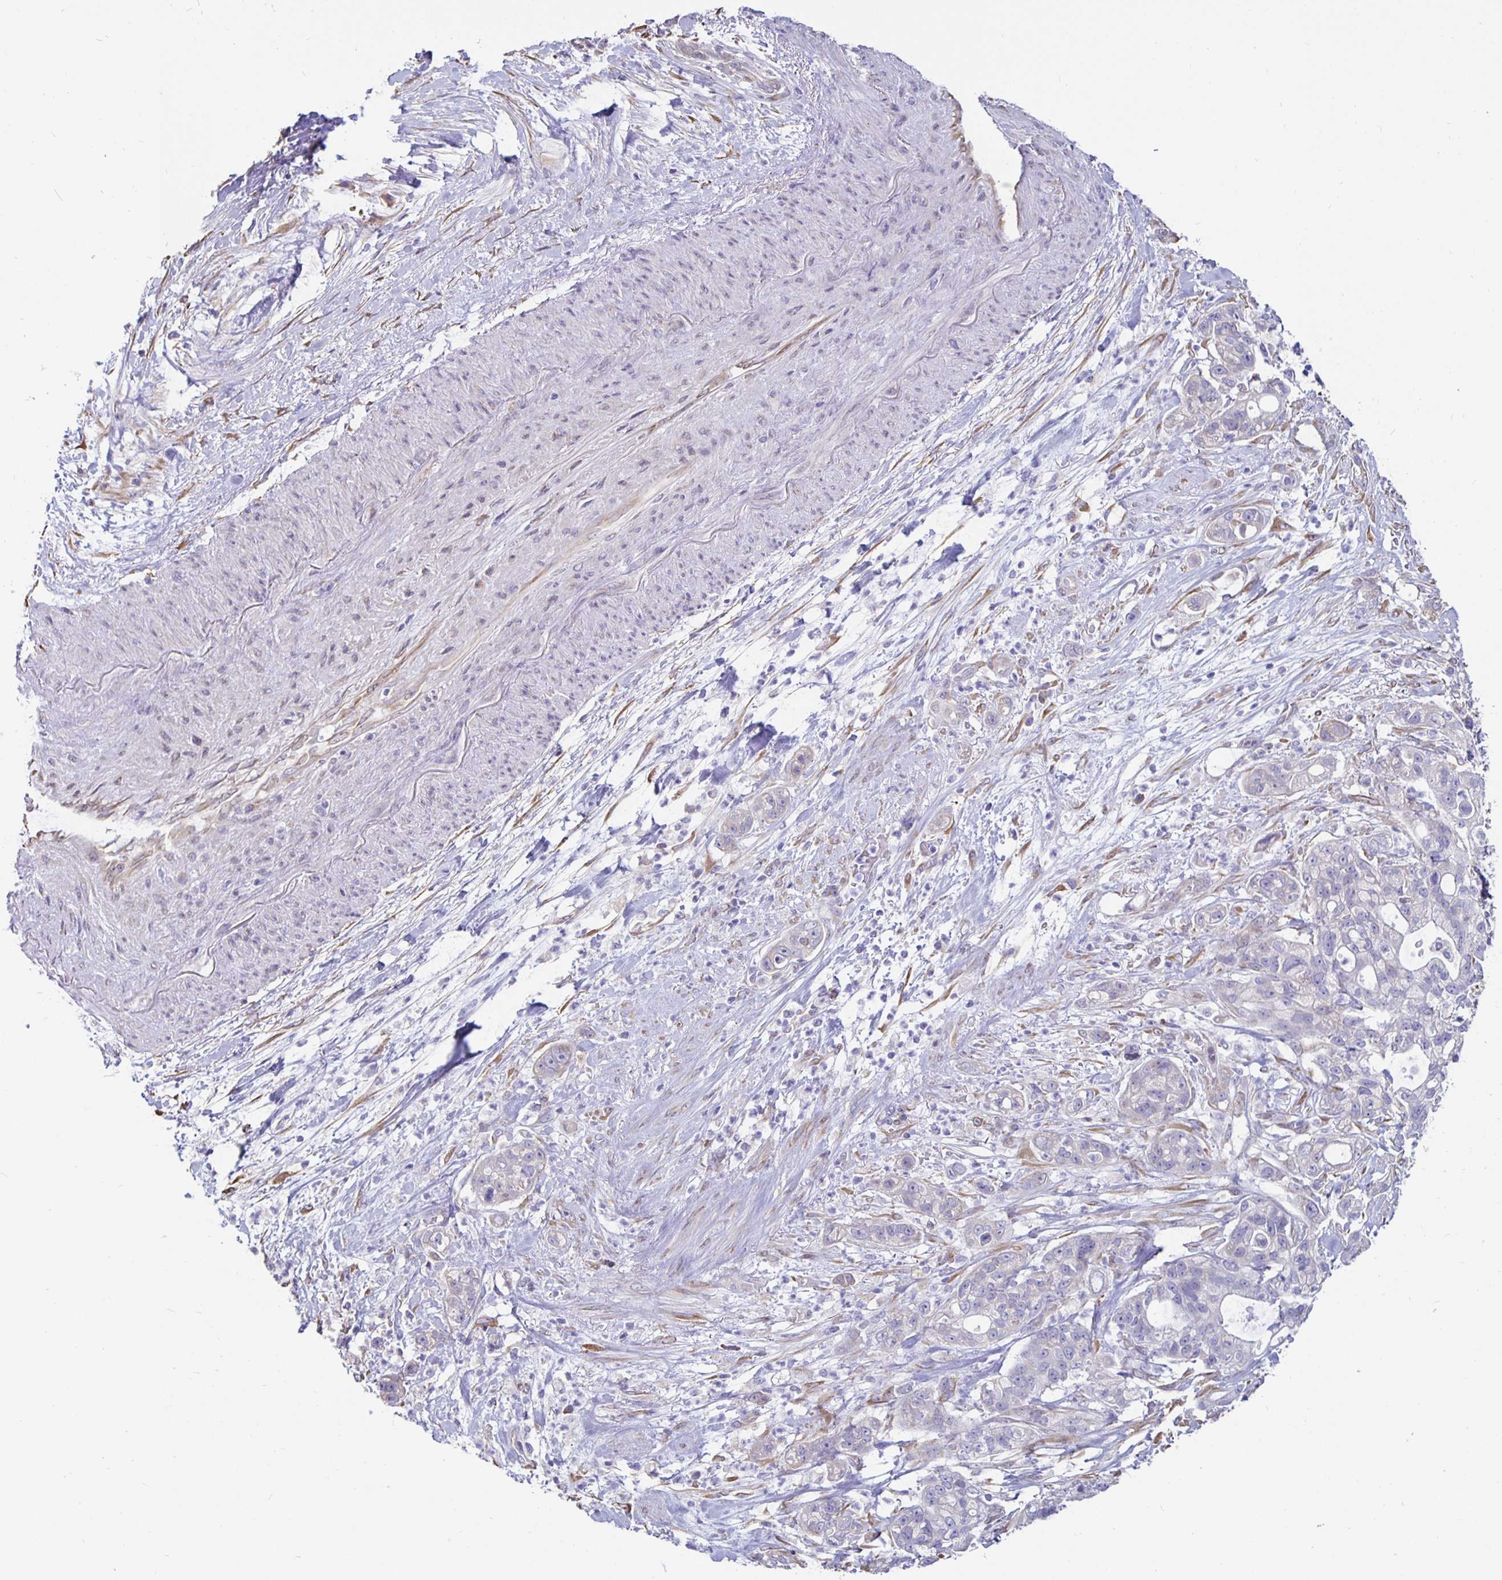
{"staining": {"intensity": "negative", "quantity": "none", "location": "none"}, "tissue": "pancreatic cancer", "cell_type": "Tumor cells", "image_type": "cancer", "snomed": [{"axis": "morphology", "description": "Adenocarcinoma, NOS"}, {"axis": "topography", "description": "Pancreas"}], "caption": "Immunohistochemical staining of pancreatic cancer displays no significant staining in tumor cells.", "gene": "DNAI2", "patient": {"sex": "female", "age": 69}}